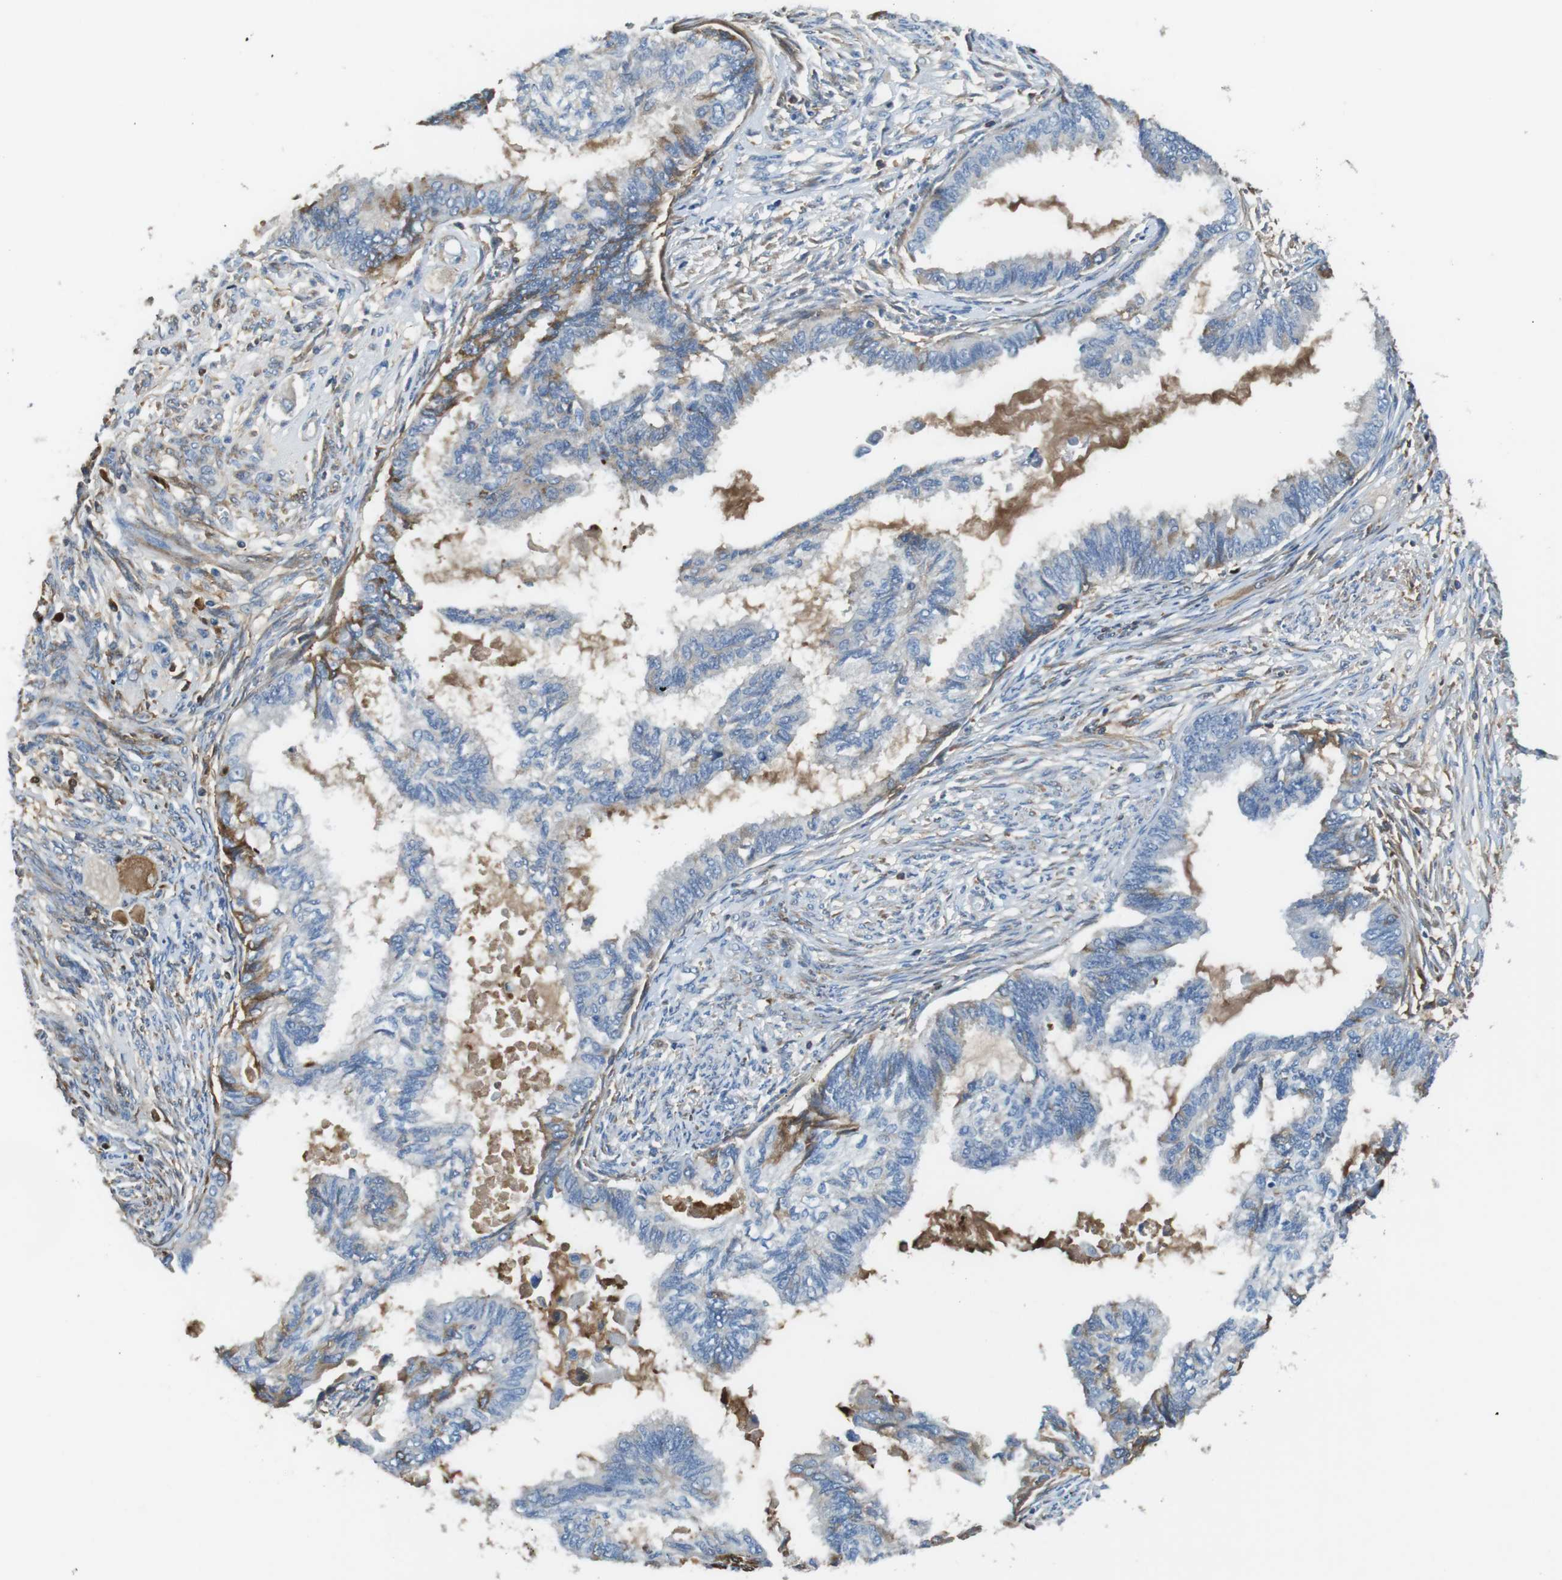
{"staining": {"intensity": "weak", "quantity": "<25%", "location": "cytoplasmic/membranous"}, "tissue": "cervical cancer", "cell_type": "Tumor cells", "image_type": "cancer", "snomed": [{"axis": "morphology", "description": "Normal tissue, NOS"}, {"axis": "morphology", "description": "Adenocarcinoma, NOS"}, {"axis": "topography", "description": "Cervix"}, {"axis": "topography", "description": "Endometrium"}], "caption": "There is no significant expression in tumor cells of cervical cancer.", "gene": "TMPRSS15", "patient": {"sex": "female", "age": 86}}